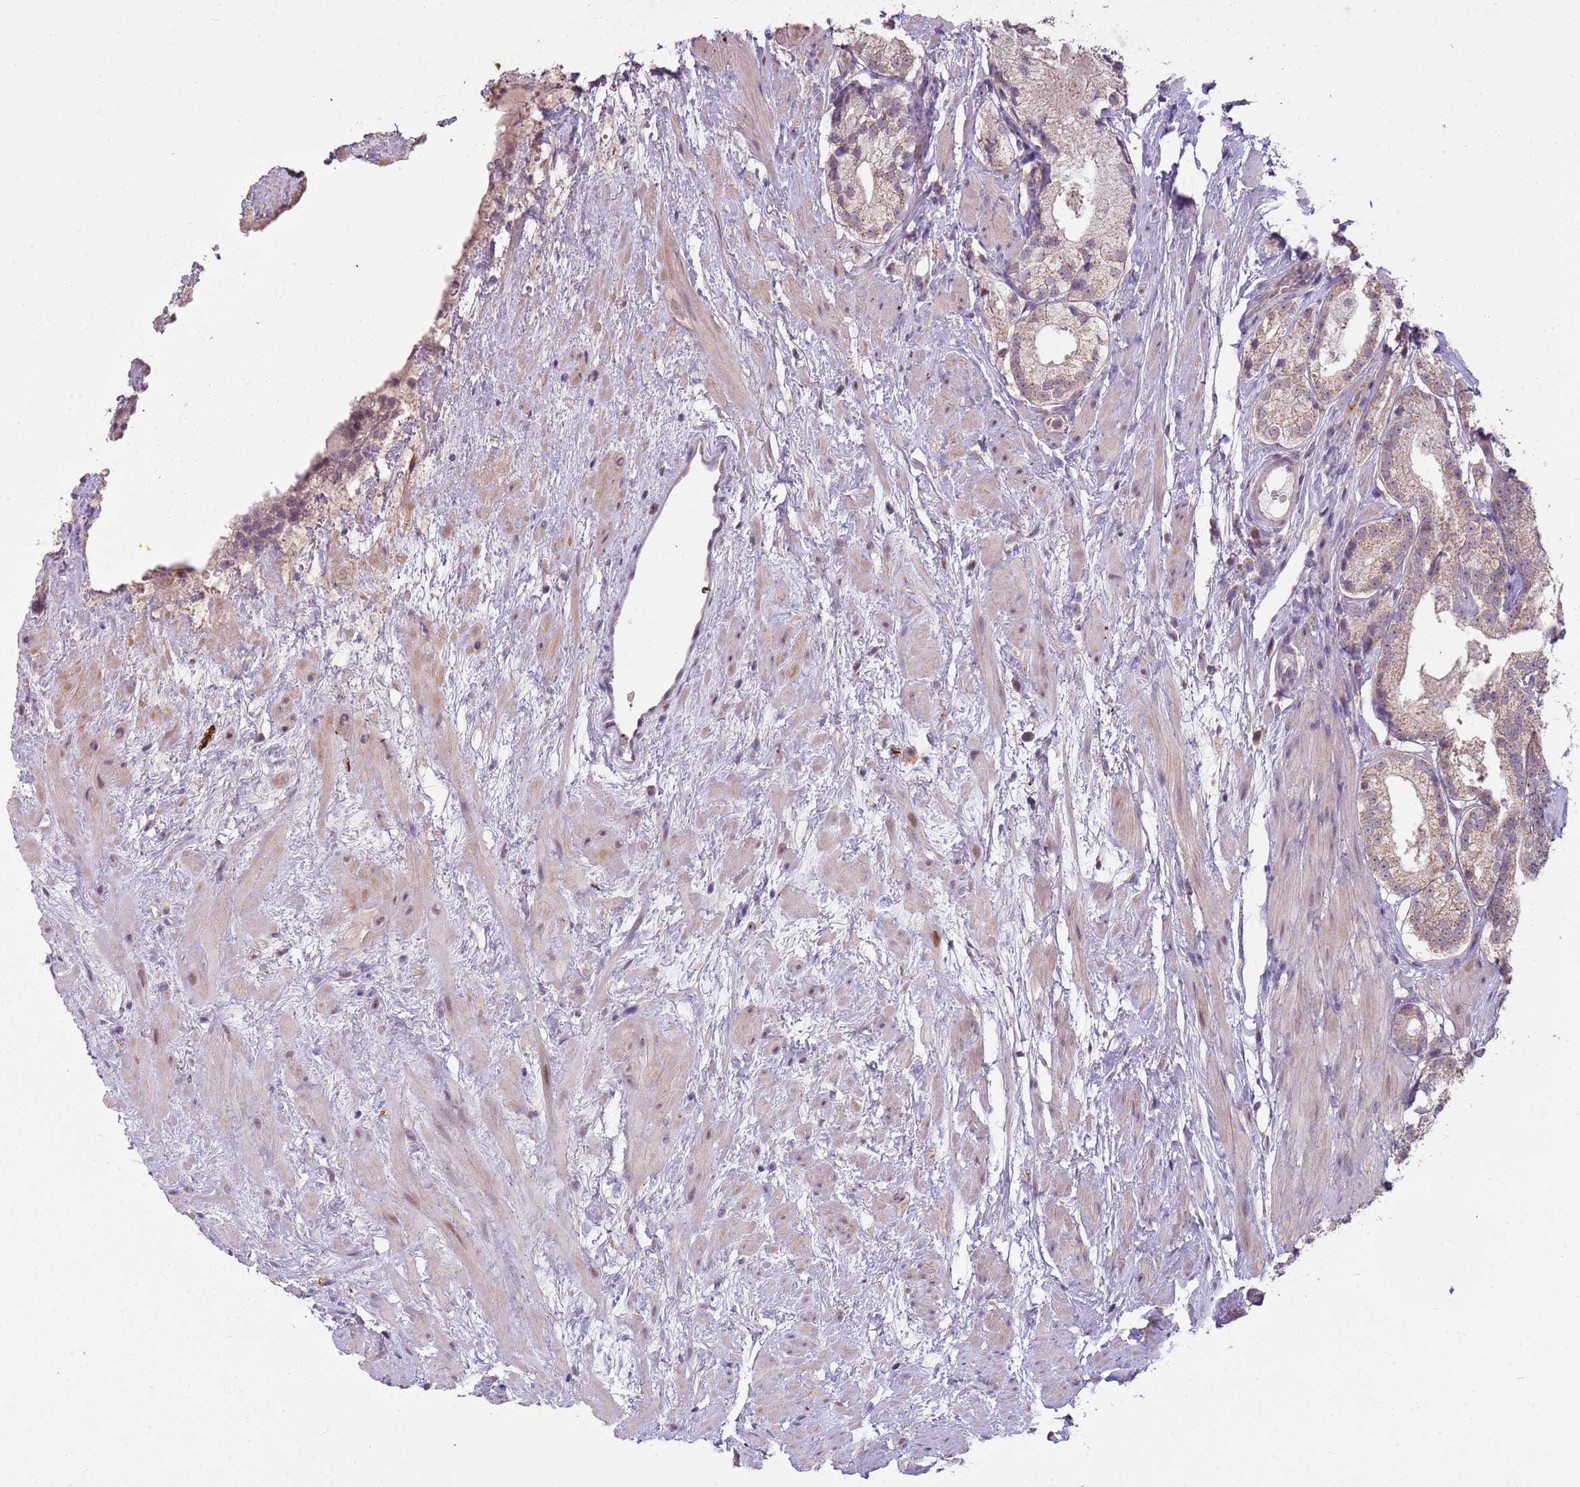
{"staining": {"intensity": "weak", "quantity": ">75%", "location": "cytoplasmic/membranous"}, "tissue": "prostate cancer", "cell_type": "Tumor cells", "image_type": "cancer", "snomed": [{"axis": "morphology", "description": "Adenocarcinoma, Low grade"}, {"axis": "topography", "description": "Prostate"}], "caption": "Adenocarcinoma (low-grade) (prostate) stained for a protein reveals weak cytoplasmic/membranous positivity in tumor cells.", "gene": "TEKT4", "patient": {"sex": "male", "age": 68}}